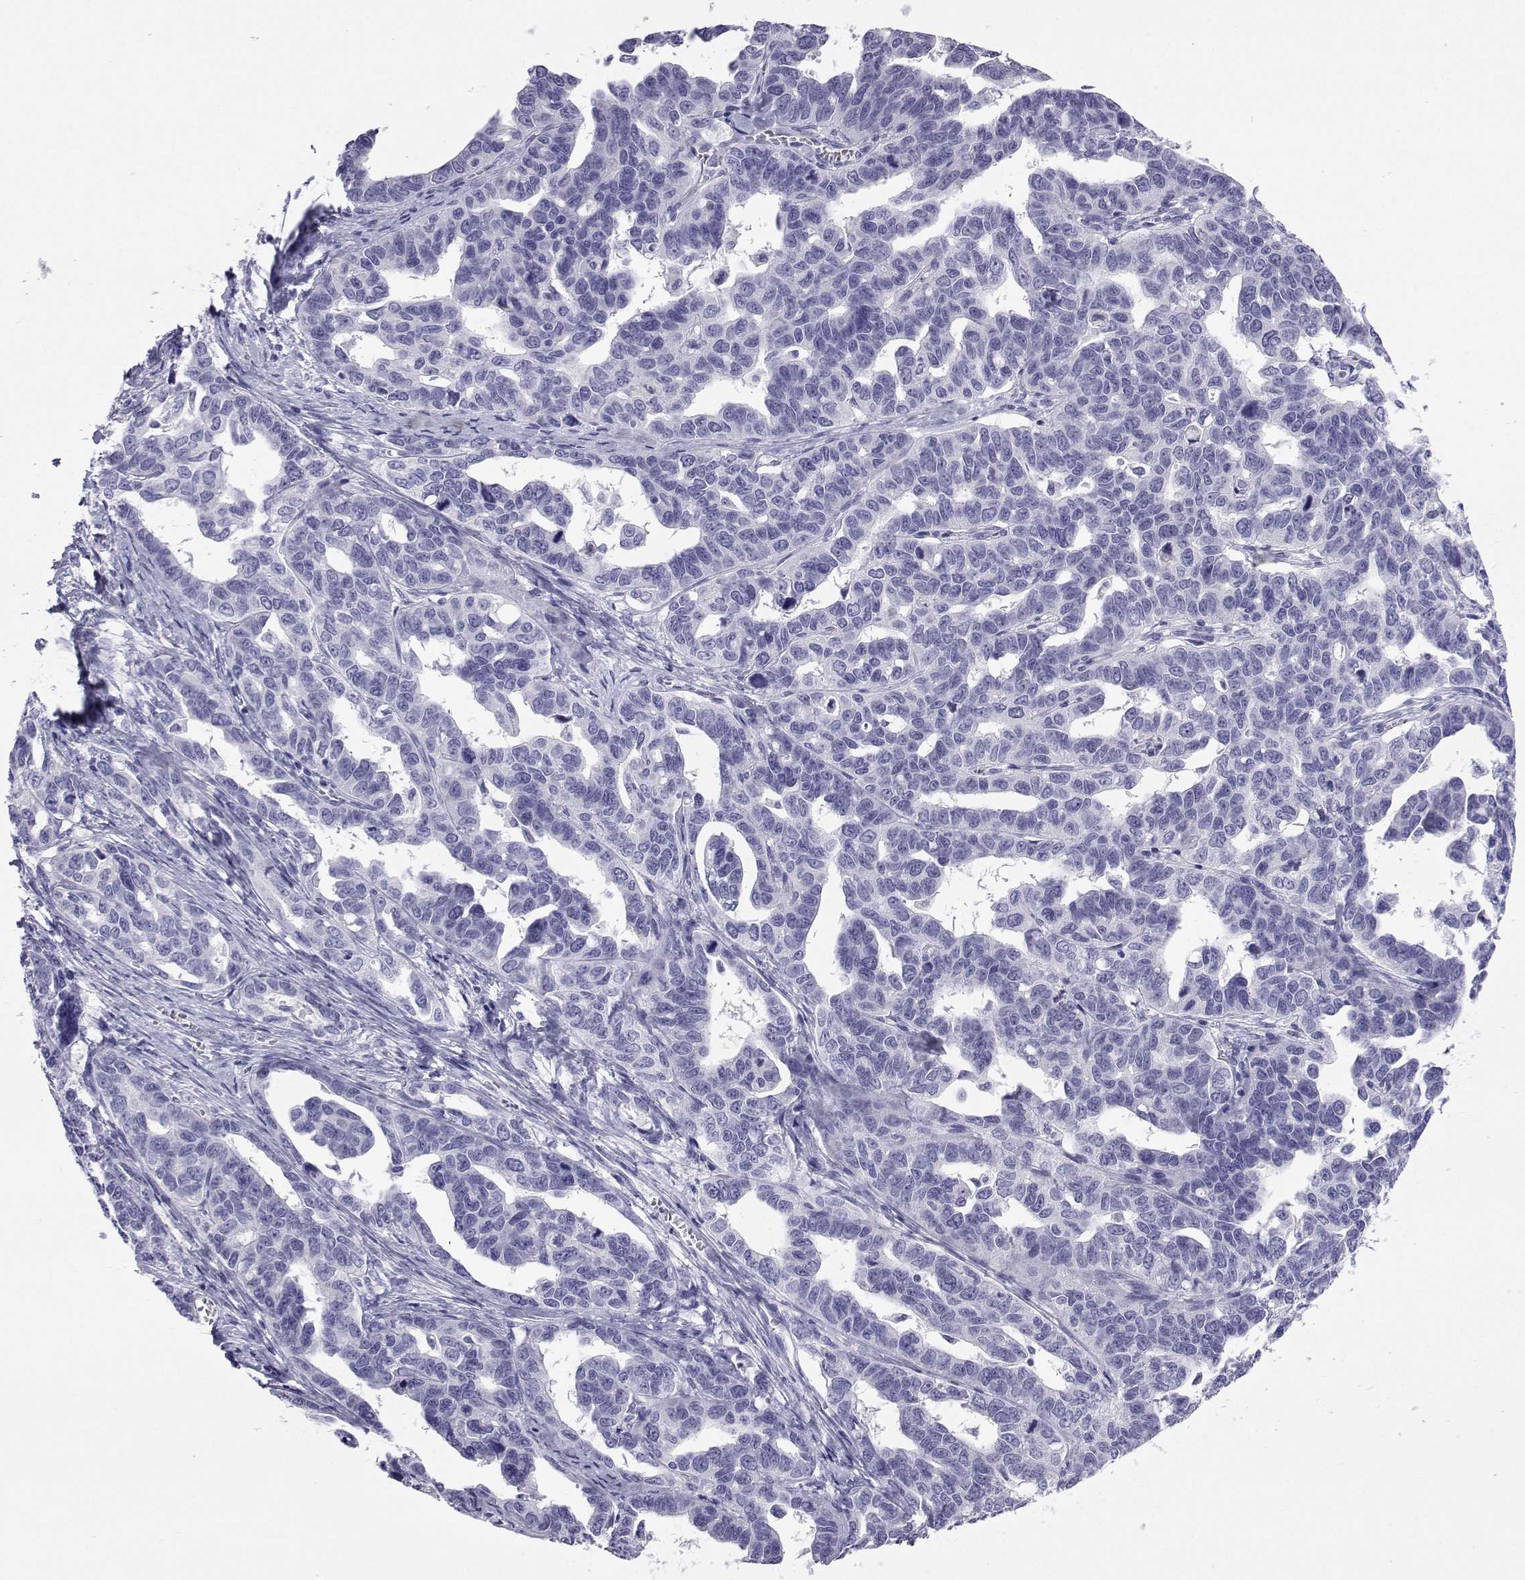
{"staining": {"intensity": "negative", "quantity": "none", "location": "none"}, "tissue": "ovarian cancer", "cell_type": "Tumor cells", "image_type": "cancer", "snomed": [{"axis": "morphology", "description": "Cystadenocarcinoma, serous, NOS"}, {"axis": "topography", "description": "Ovary"}], "caption": "There is no significant expression in tumor cells of ovarian cancer.", "gene": "PLIN4", "patient": {"sex": "female", "age": 69}}